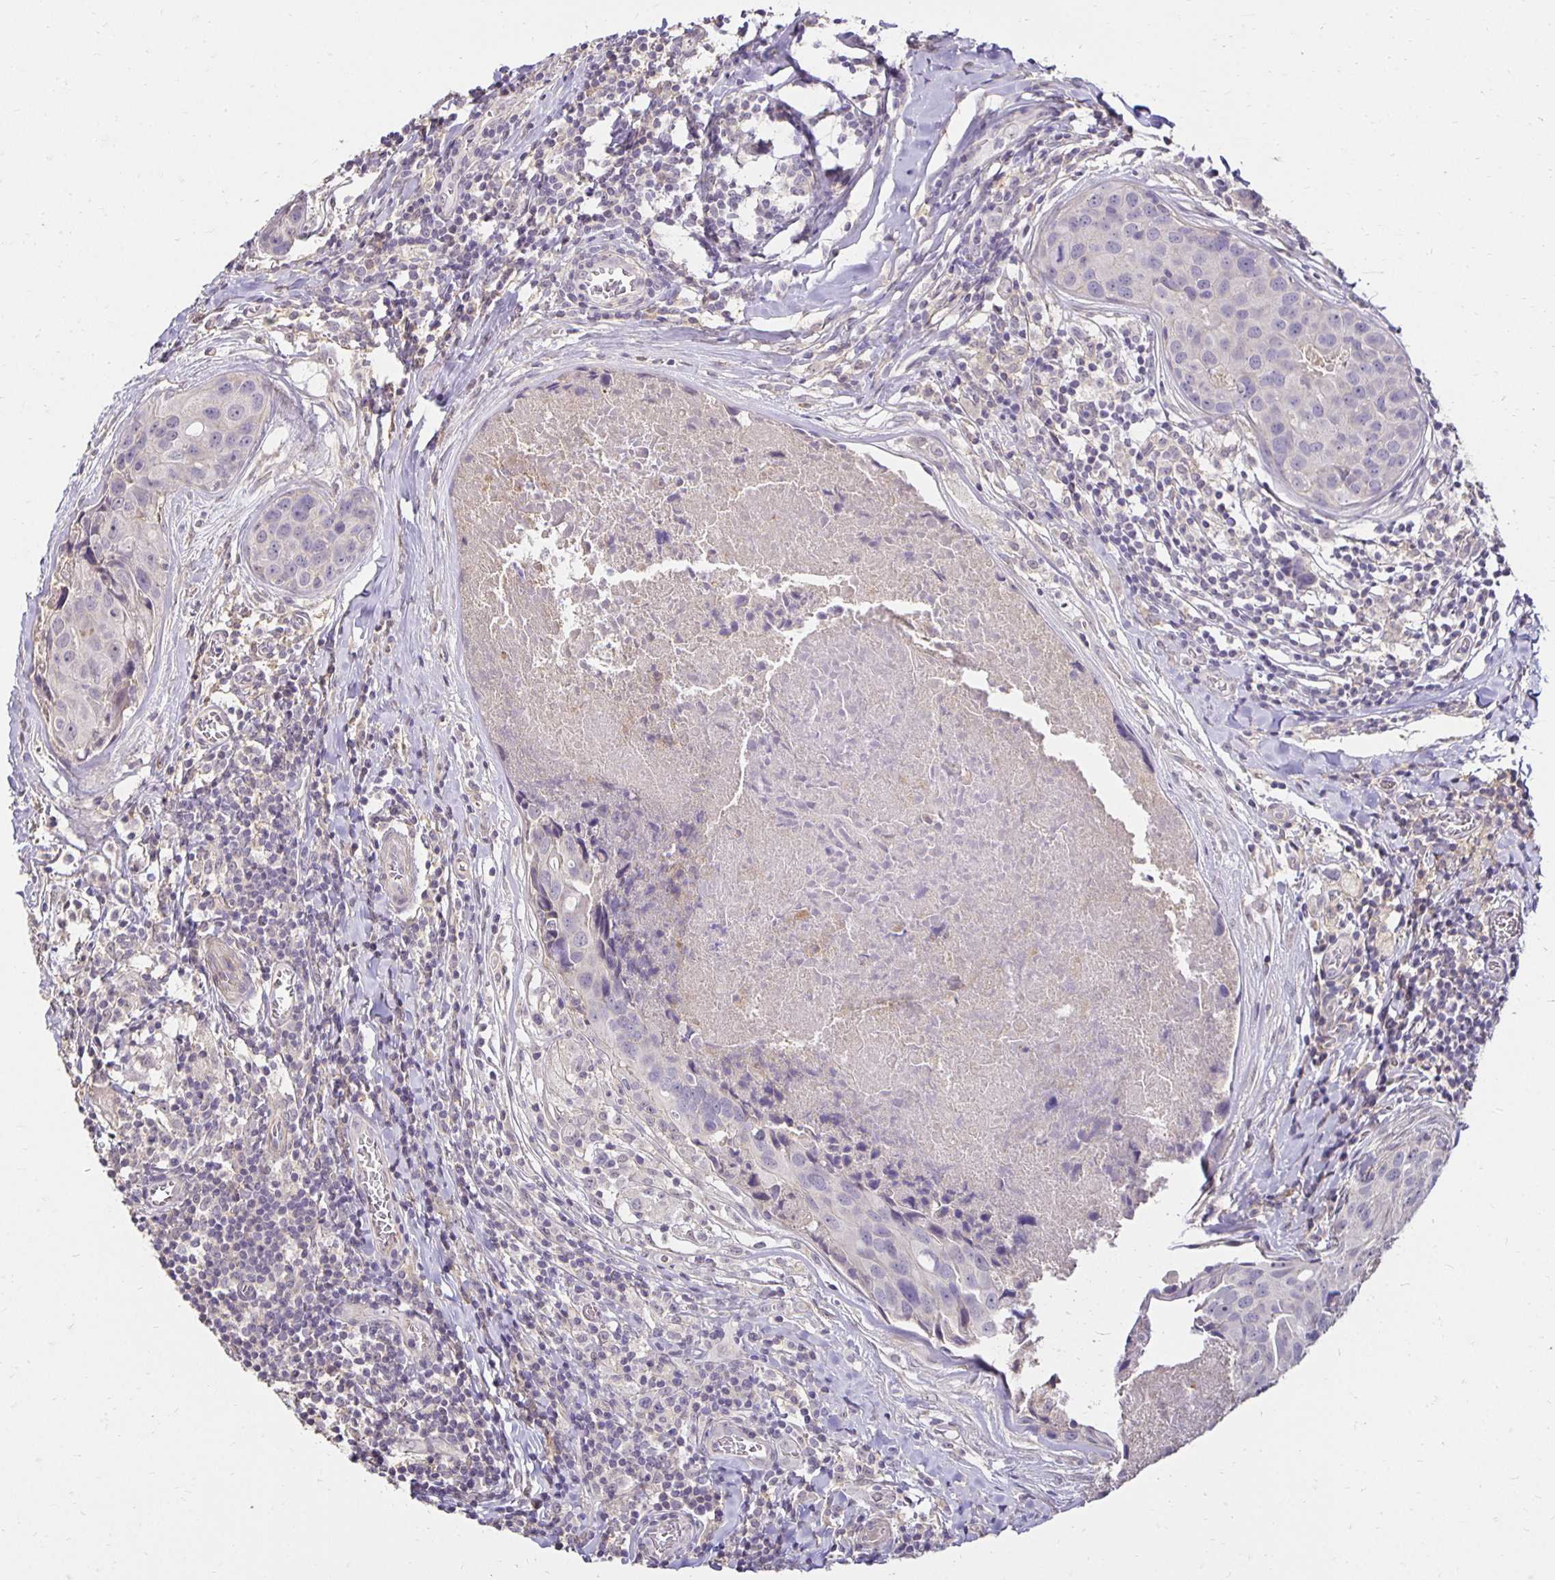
{"staining": {"intensity": "negative", "quantity": "none", "location": "none"}, "tissue": "breast cancer", "cell_type": "Tumor cells", "image_type": "cancer", "snomed": [{"axis": "morphology", "description": "Duct carcinoma"}, {"axis": "topography", "description": "Breast"}], "caption": "IHC micrograph of neoplastic tissue: breast infiltrating ductal carcinoma stained with DAB exhibits no significant protein staining in tumor cells.", "gene": "PNPLA3", "patient": {"sex": "female", "age": 24}}